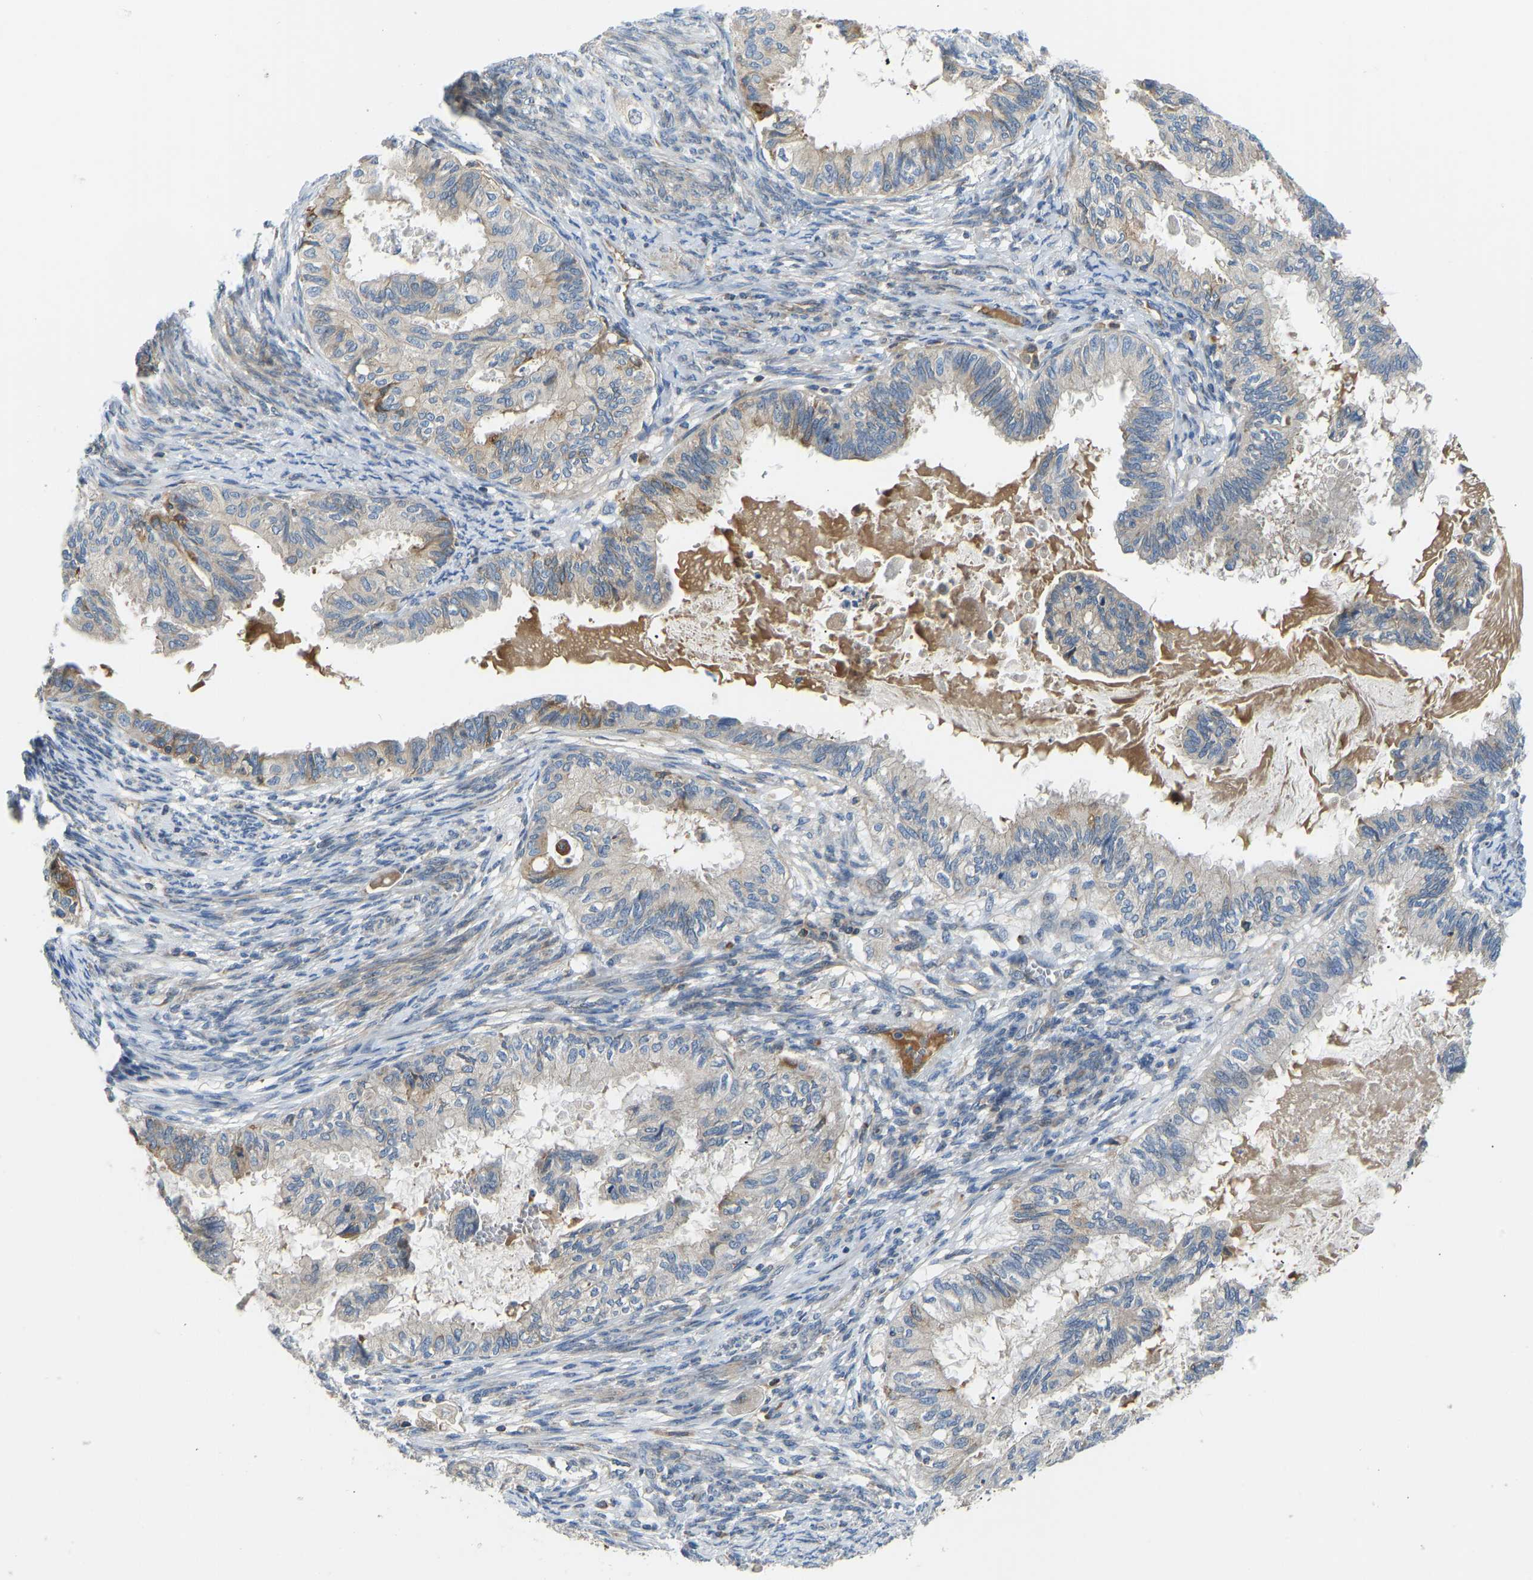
{"staining": {"intensity": "weak", "quantity": "<25%", "location": "cytoplasmic/membranous"}, "tissue": "cervical cancer", "cell_type": "Tumor cells", "image_type": "cancer", "snomed": [{"axis": "morphology", "description": "Normal tissue, NOS"}, {"axis": "morphology", "description": "Adenocarcinoma, NOS"}, {"axis": "topography", "description": "Cervix"}, {"axis": "topography", "description": "Endometrium"}], "caption": "Tumor cells are negative for brown protein staining in cervical adenocarcinoma.", "gene": "RBP1", "patient": {"sex": "female", "age": 86}}